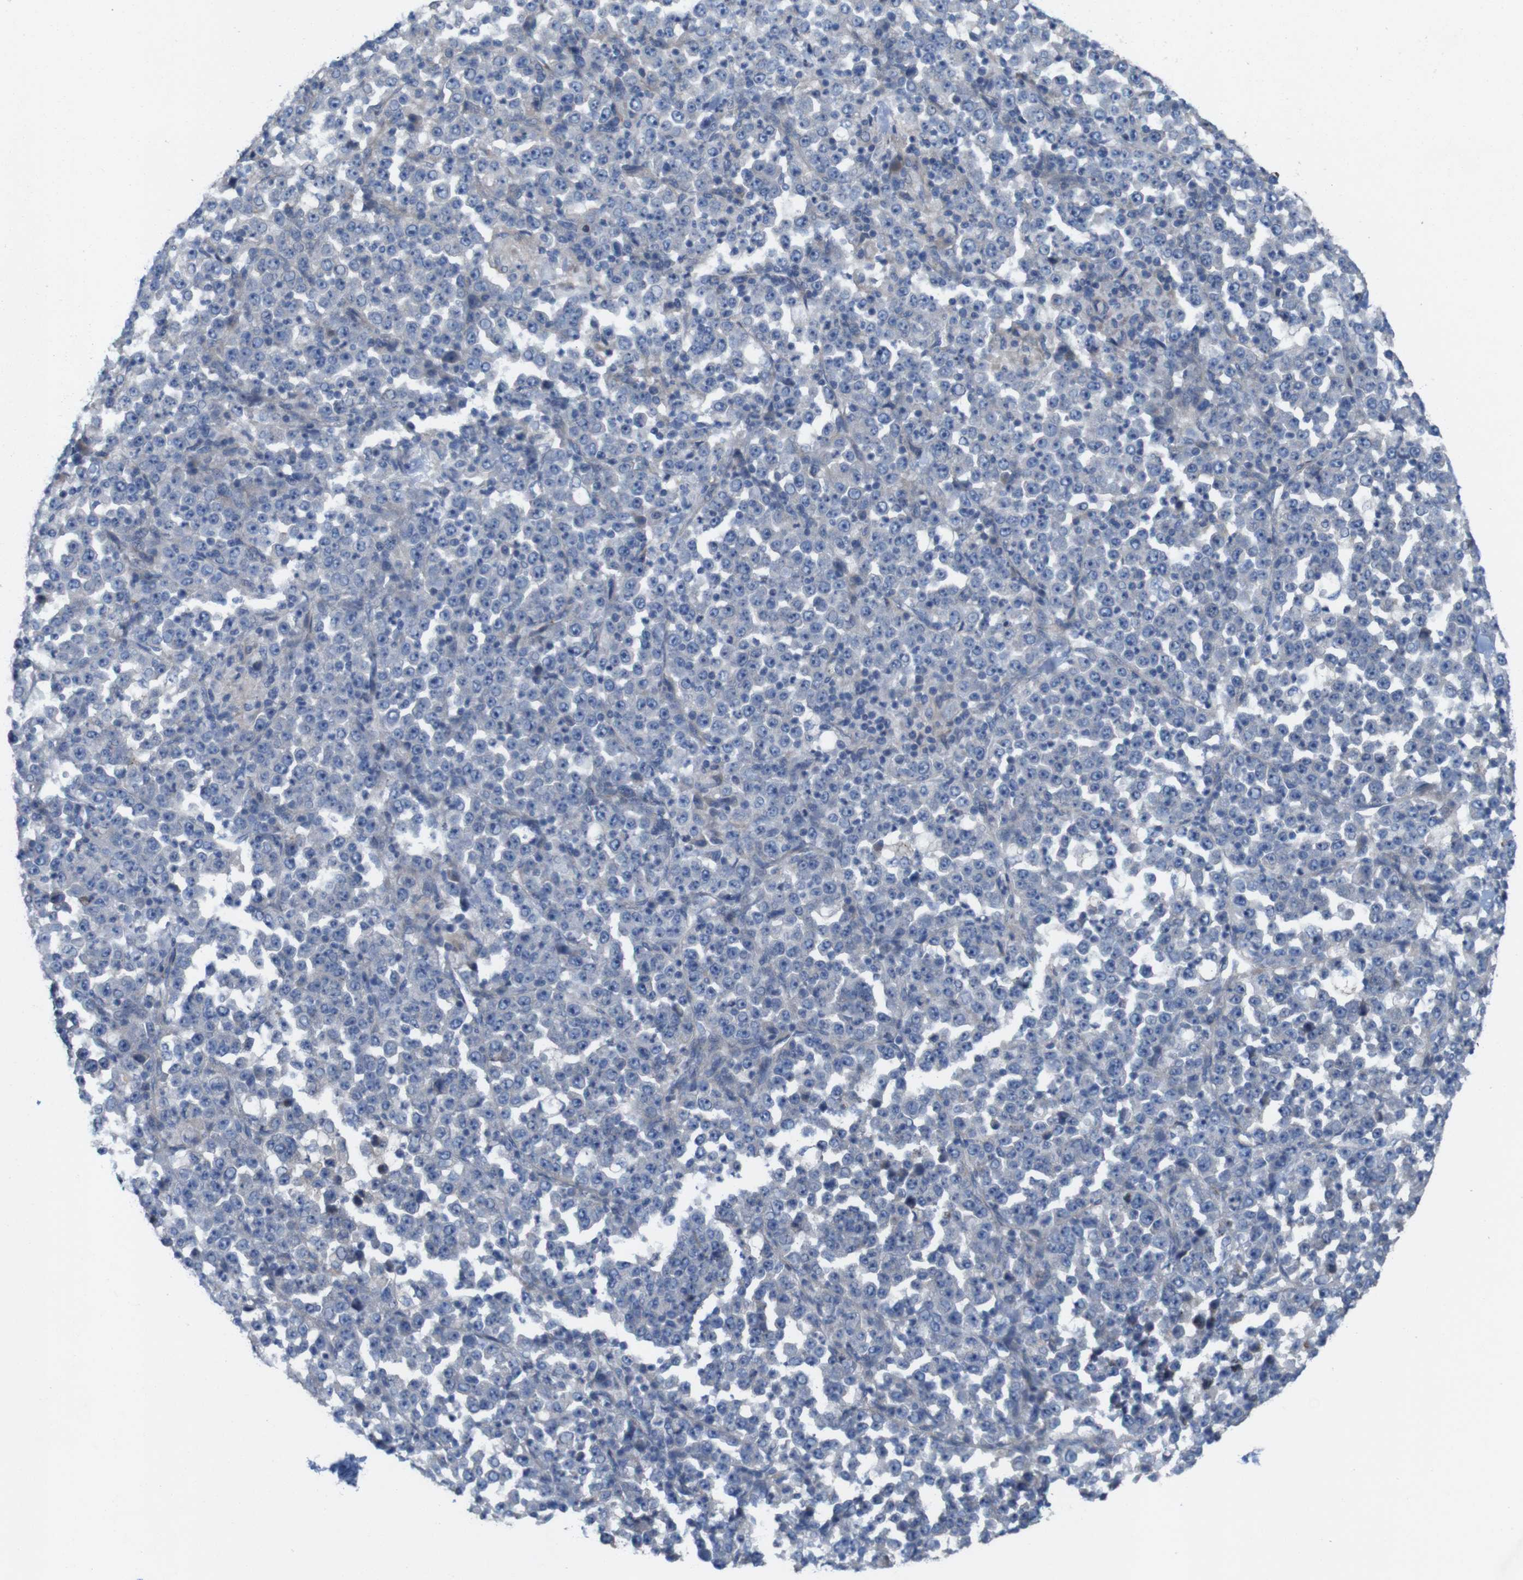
{"staining": {"intensity": "negative", "quantity": "none", "location": "none"}, "tissue": "stomach cancer", "cell_type": "Tumor cells", "image_type": "cancer", "snomed": [{"axis": "morphology", "description": "Normal tissue, NOS"}, {"axis": "morphology", "description": "Adenocarcinoma, NOS"}, {"axis": "topography", "description": "Stomach, upper"}, {"axis": "topography", "description": "Stomach"}], "caption": "The immunohistochemistry photomicrograph has no significant positivity in tumor cells of stomach adenocarcinoma tissue.", "gene": "MYEOV", "patient": {"sex": "male", "age": 59}}